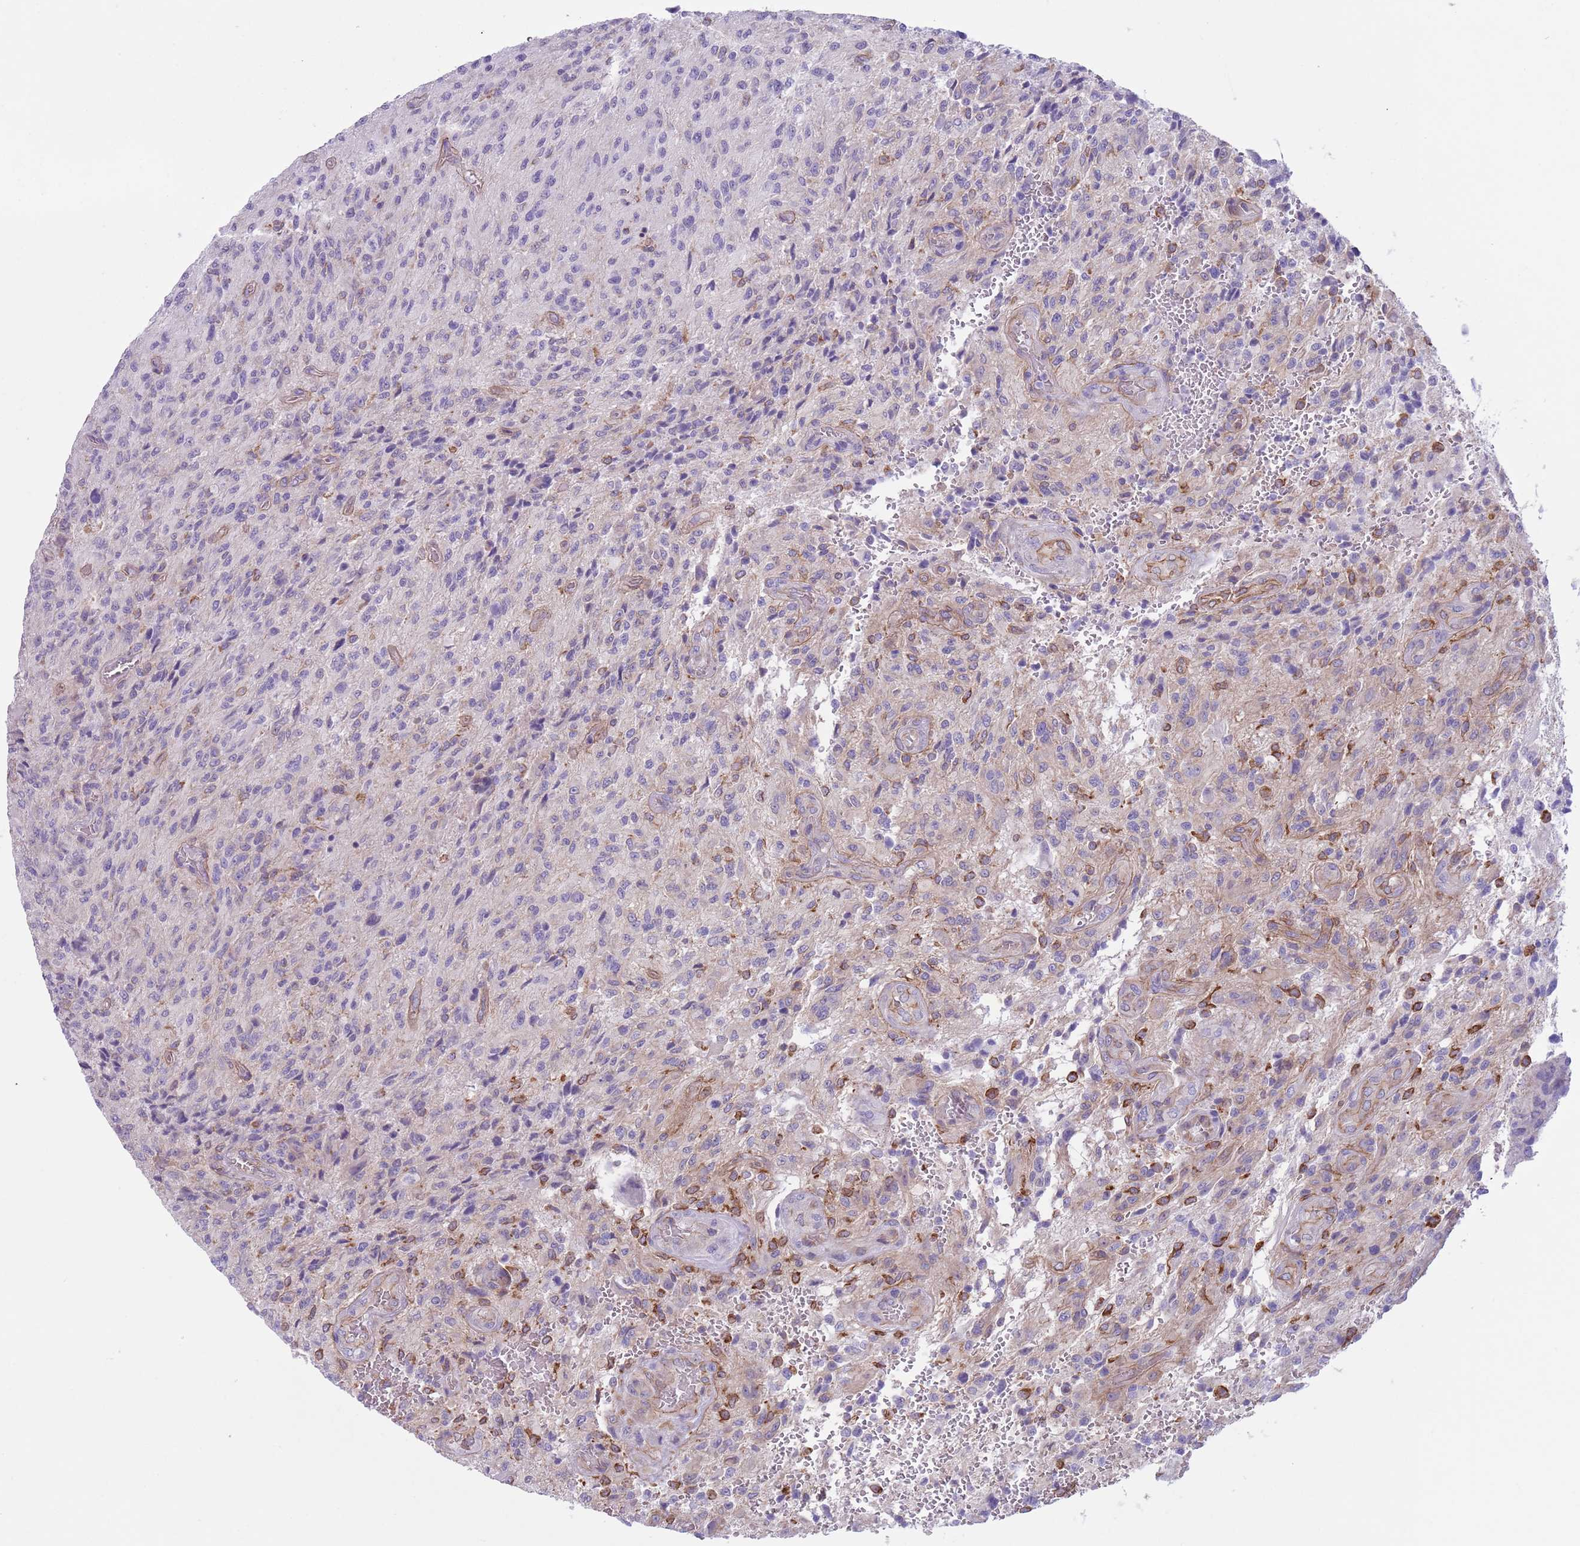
{"staining": {"intensity": "moderate", "quantity": "<25%", "location": "cytoplasmic/membranous"}, "tissue": "glioma", "cell_type": "Tumor cells", "image_type": "cancer", "snomed": [{"axis": "morphology", "description": "Normal tissue, NOS"}, {"axis": "morphology", "description": "Glioma, malignant, High grade"}, {"axis": "topography", "description": "Cerebral cortex"}], "caption": "This histopathology image exhibits glioma stained with IHC to label a protein in brown. The cytoplasmic/membranous of tumor cells show moderate positivity for the protein. Nuclei are counter-stained blue.", "gene": "RBP3", "patient": {"sex": "male", "age": 56}}